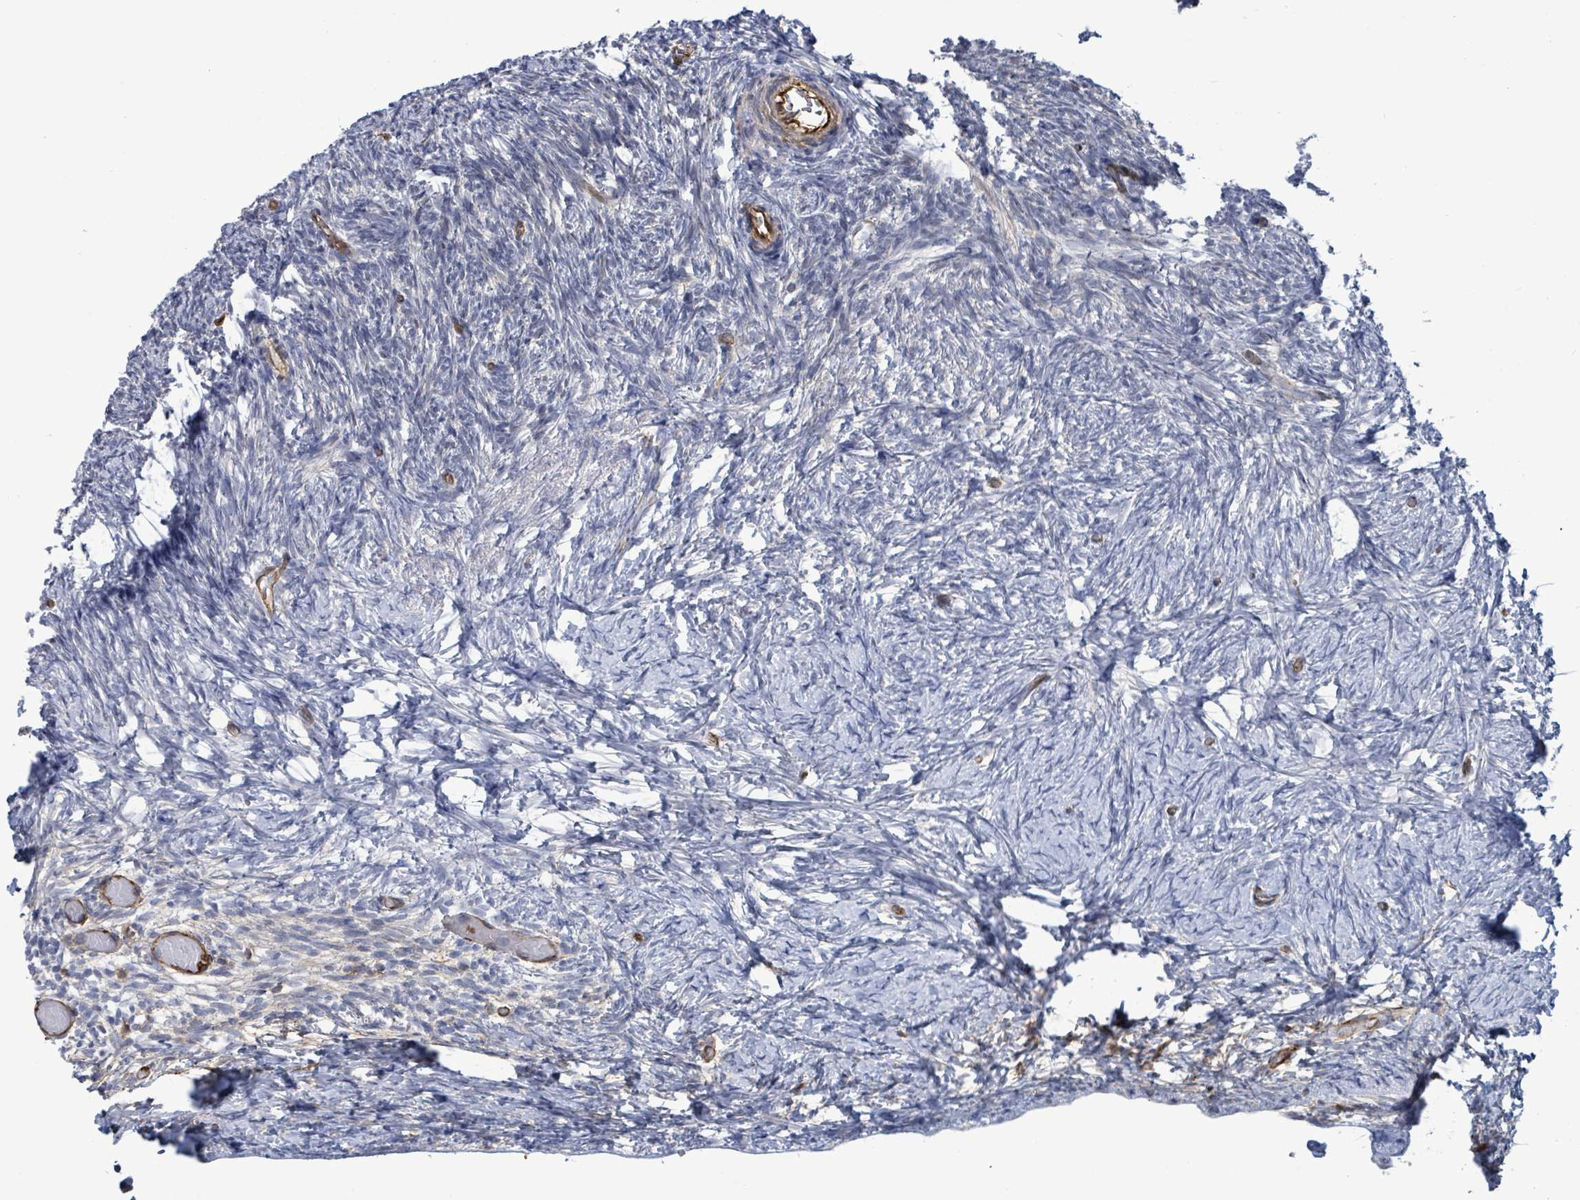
{"staining": {"intensity": "negative", "quantity": "none", "location": "none"}, "tissue": "ovary", "cell_type": "Ovarian stroma cells", "image_type": "normal", "snomed": [{"axis": "morphology", "description": "Normal tissue, NOS"}, {"axis": "topography", "description": "Ovary"}], "caption": "Micrograph shows no significant protein expression in ovarian stroma cells of benign ovary. (Immunohistochemistry (ihc), brightfield microscopy, high magnification).", "gene": "PRKRIP1", "patient": {"sex": "female", "age": 39}}